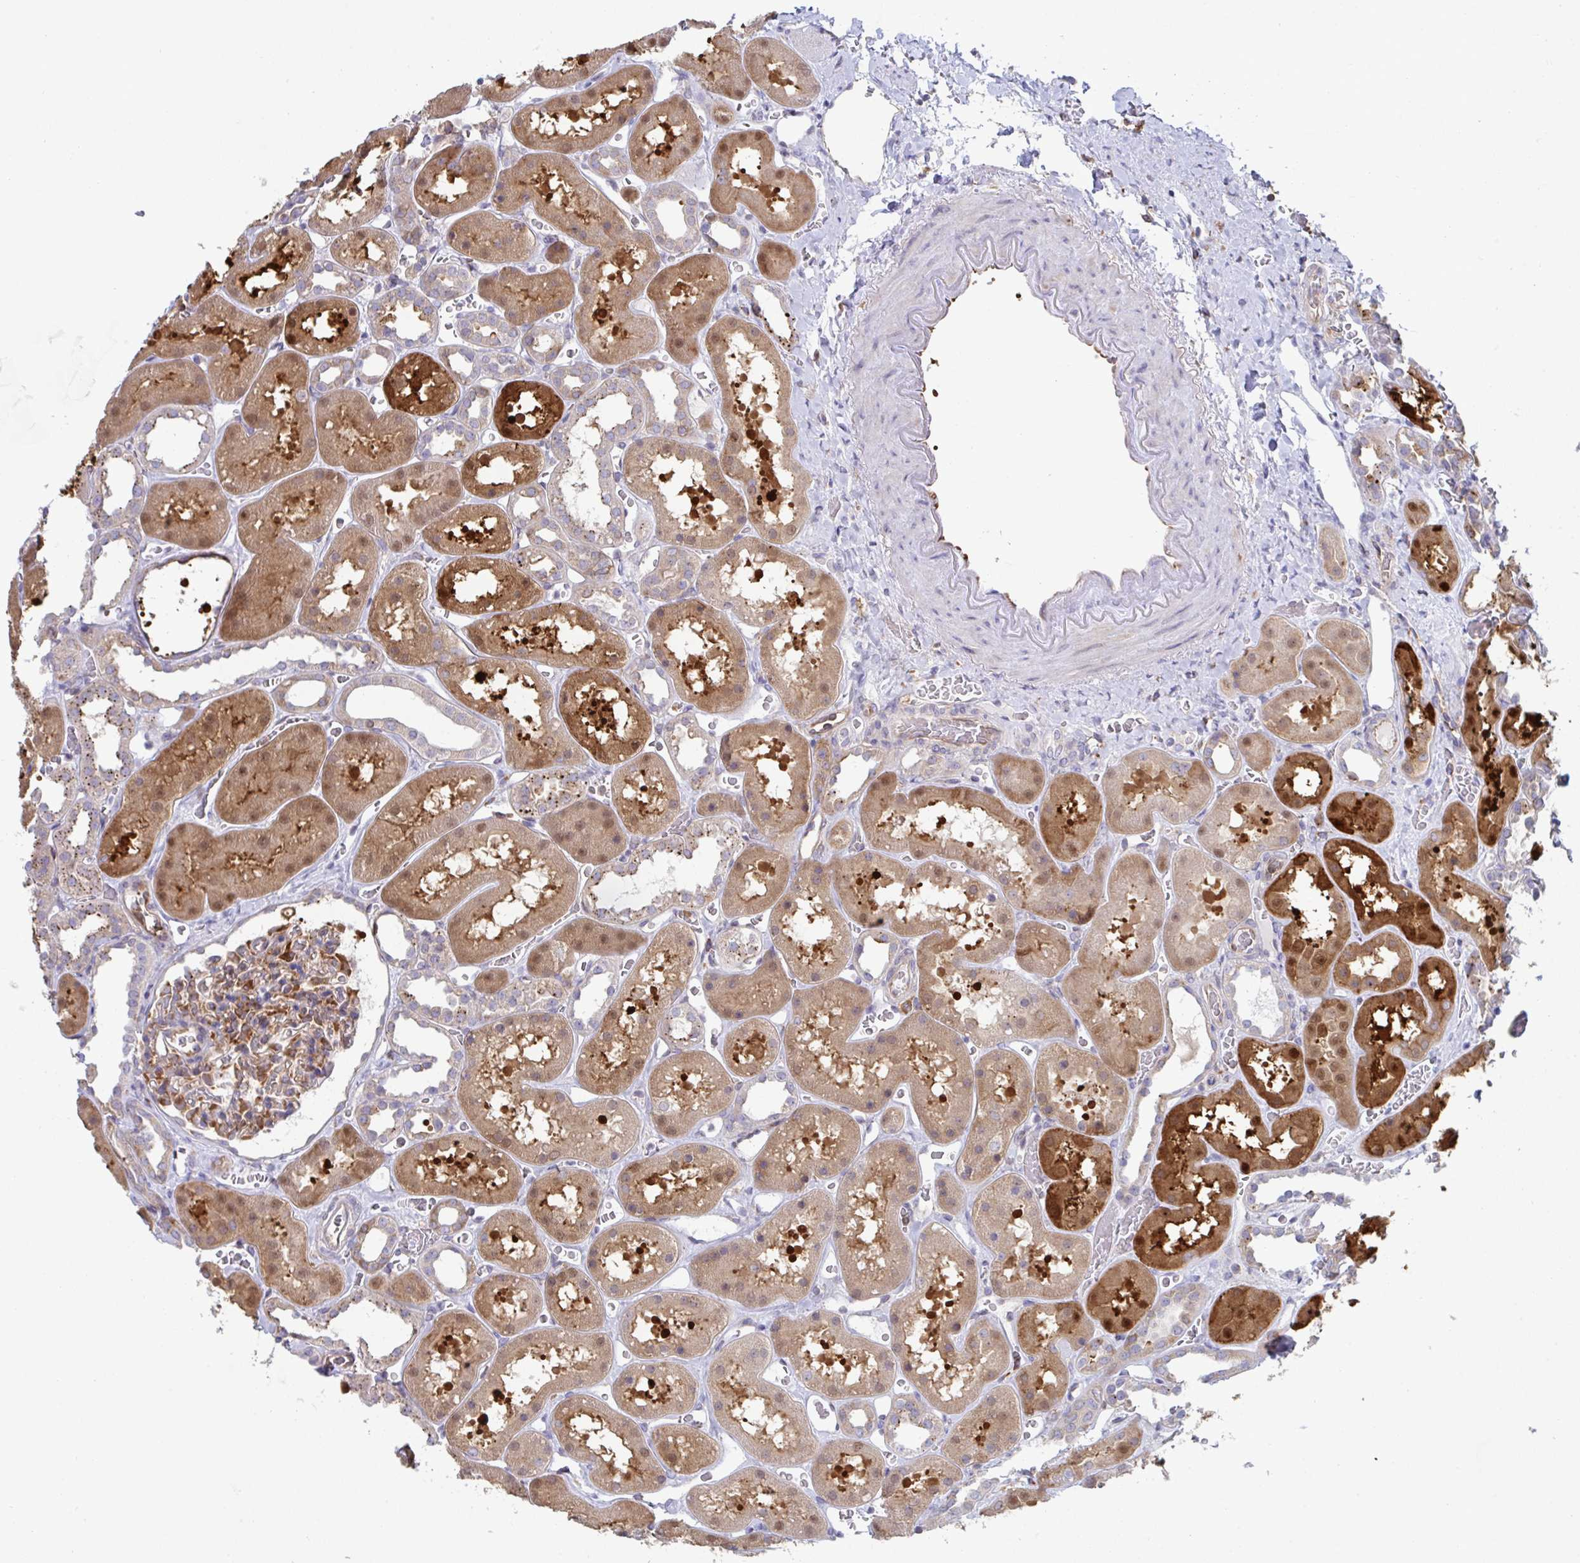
{"staining": {"intensity": "strong", "quantity": "<25%", "location": "cytoplasmic/membranous"}, "tissue": "kidney", "cell_type": "Cells in glomeruli", "image_type": "normal", "snomed": [{"axis": "morphology", "description": "Normal tissue, NOS"}, {"axis": "topography", "description": "Kidney"}], "caption": "DAB immunohistochemical staining of unremarkable kidney shows strong cytoplasmic/membranous protein staining in approximately <25% of cells in glomeruli.", "gene": "WNK1", "patient": {"sex": "female", "age": 41}}